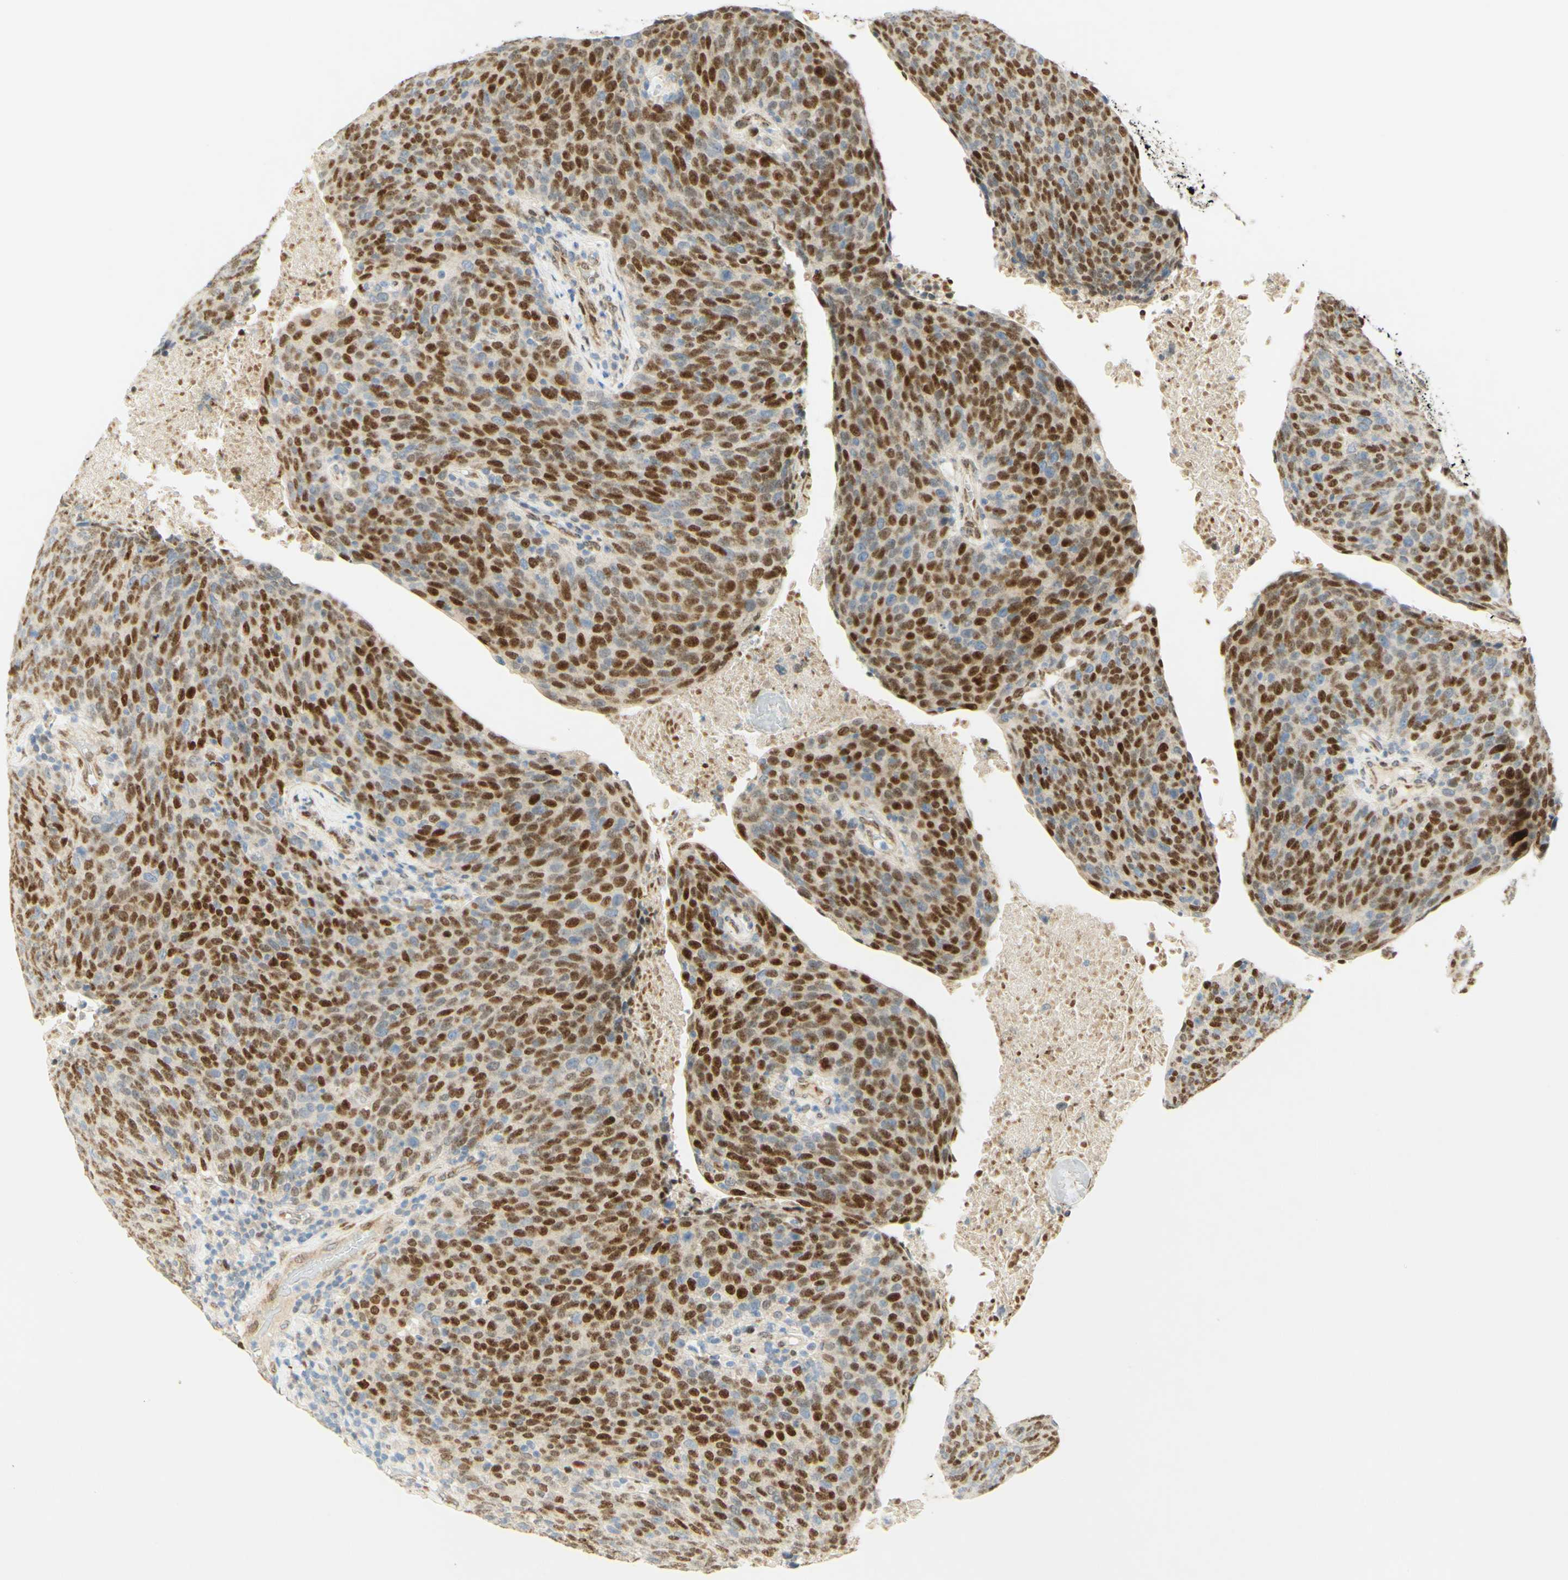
{"staining": {"intensity": "strong", "quantity": "25%-75%", "location": "nuclear"}, "tissue": "head and neck cancer", "cell_type": "Tumor cells", "image_type": "cancer", "snomed": [{"axis": "morphology", "description": "Squamous cell carcinoma, NOS"}, {"axis": "morphology", "description": "Squamous cell carcinoma, metastatic, NOS"}, {"axis": "topography", "description": "Lymph node"}, {"axis": "topography", "description": "Head-Neck"}], "caption": "Approximately 25%-75% of tumor cells in human head and neck cancer reveal strong nuclear protein staining as visualized by brown immunohistochemical staining.", "gene": "E2F1", "patient": {"sex": "male", "age": 62}}